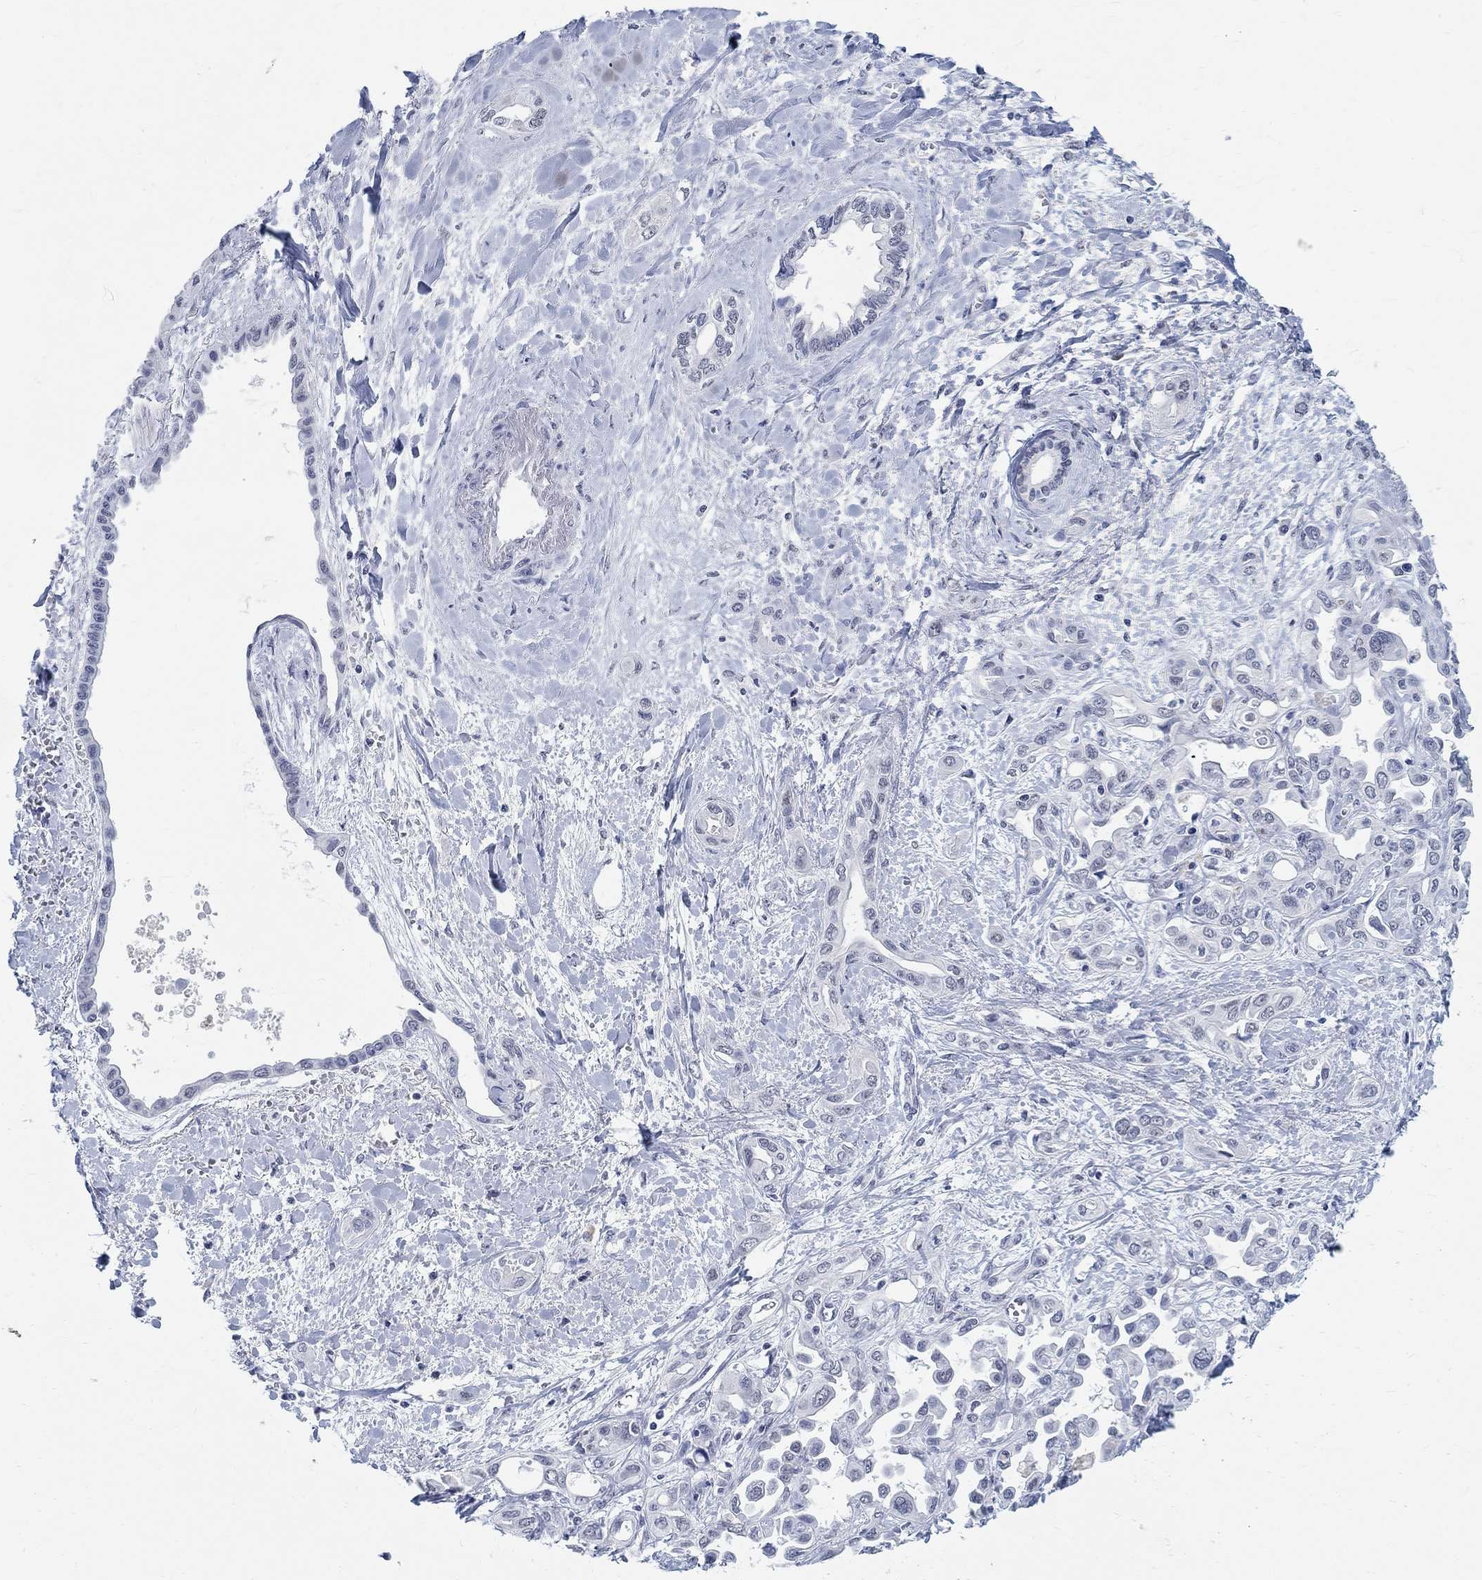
{"staining": {"intensity": "negative", "quantity": "none", "location": "none"}, "tissue": "liver cancer", "cell_type": "Tumor cells", "image_type": "cancer", "snomed": [{"axis": "morphology", "description": "Cholangiocarcinoma"}, {"axis": "topography", "description": "Liver"}], "caption": "Immunohistochemistry (IHC) histopathology image of neoplastic tissue: liver cancer (cholangiocarcinoma) stained with DAB (3,3'-diaminobenzidine) demonstrates no significant protein expression in tumor cells.", "gene": "ANKS1B", "patient": {"sex": "female", "age": 64}}